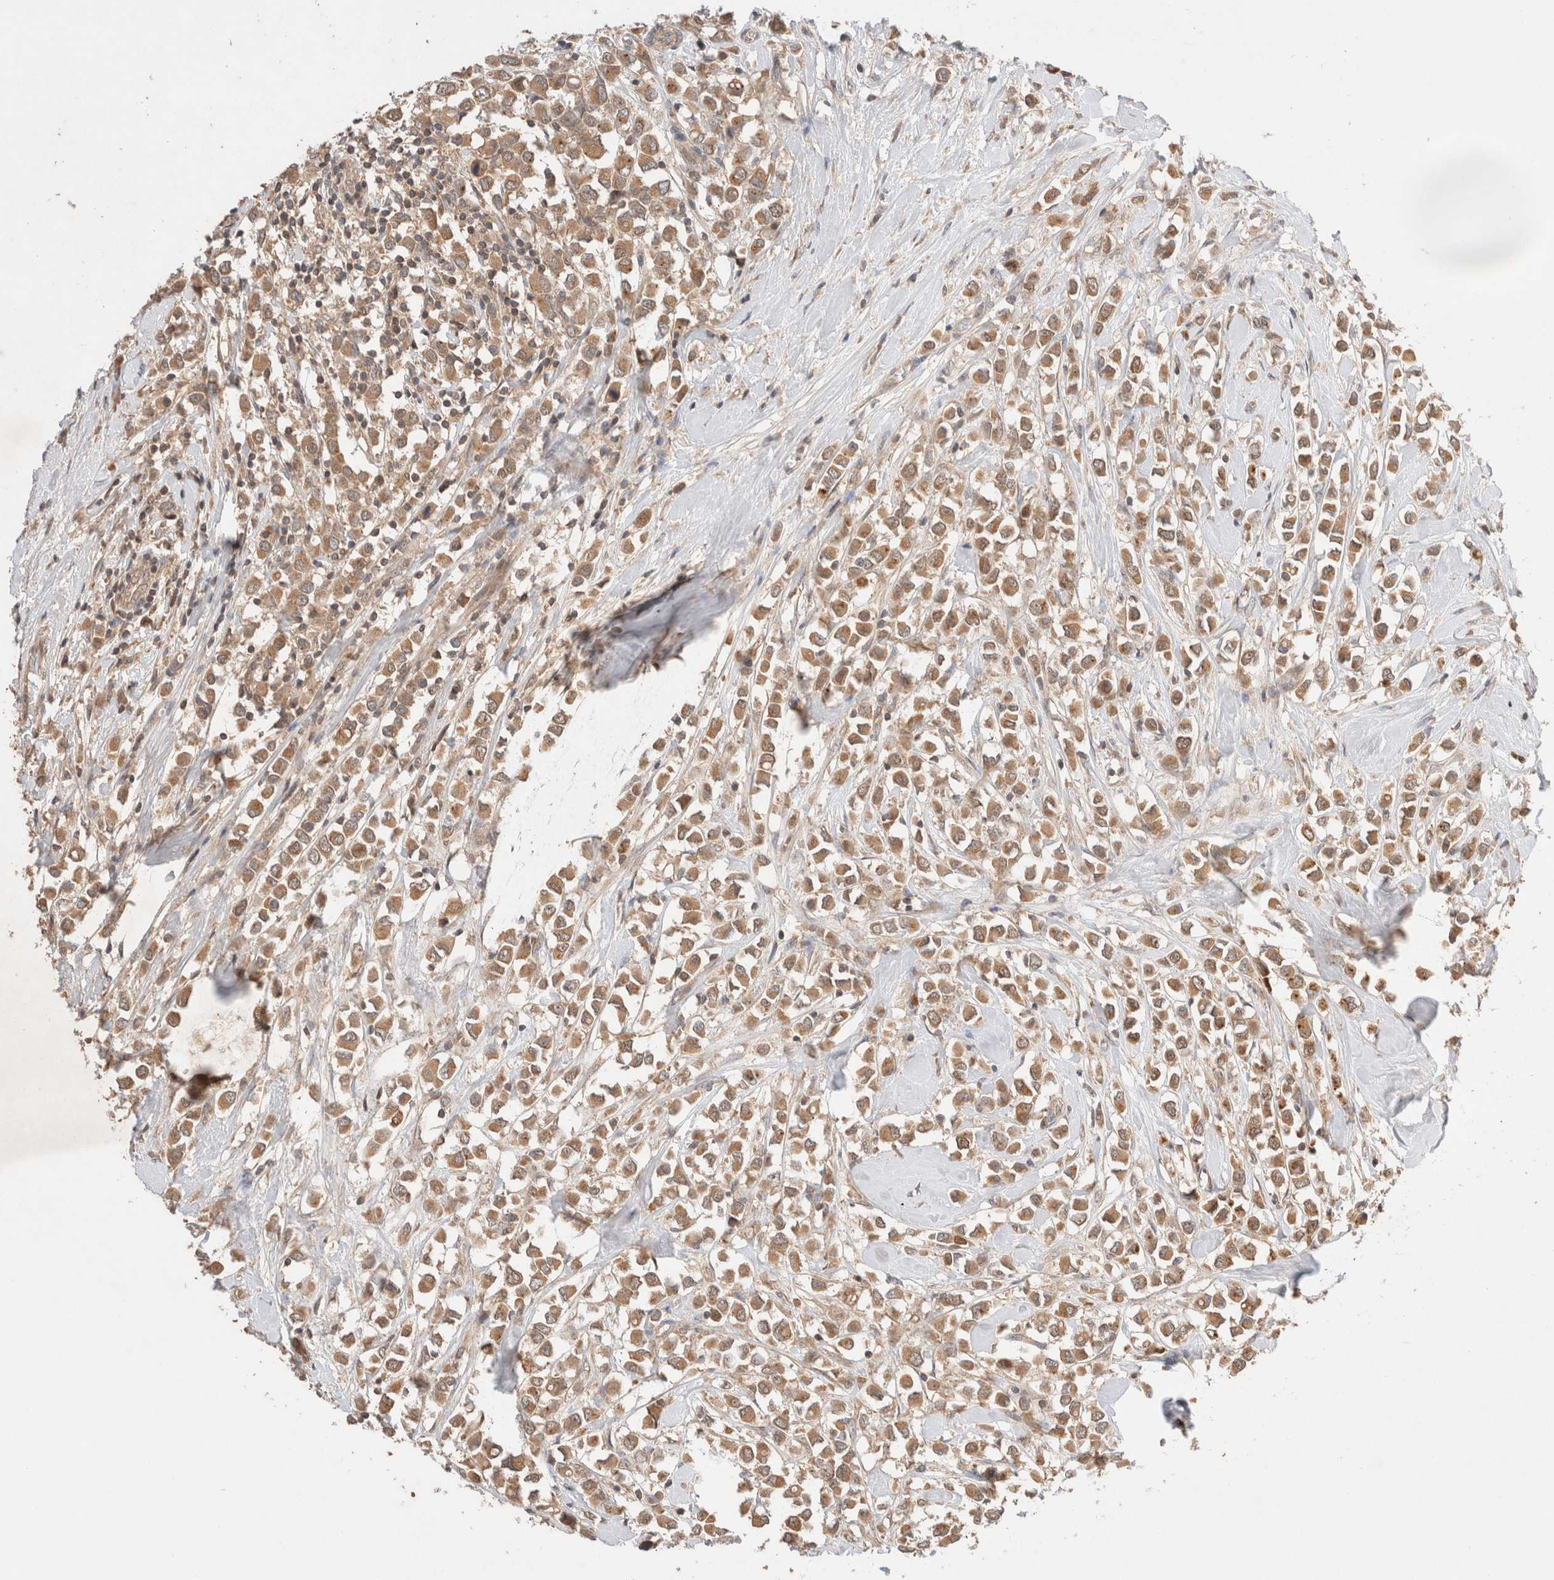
{"staining": {"intensity": "moderate", "quantity": ">75%", "location": "cytoplasmic/membranous"}, "tissue": "breast cancer", "cell_type": "Tumor cells", "image_type": "cancer", "snomed": [{"axis": "morphology", "description": "Duct carcinoma"}, {"axis": "topography", "description": "Breast"}], "caption": "This is an image of immunohistochemistry (IHC) staining of breast intraductal carcinoma, which shows moderate positivity in the cytoplasmic/membranous of tumor cells.", "gene": "CARNMT1", "patient": {"sex": "female", "age": 61}}